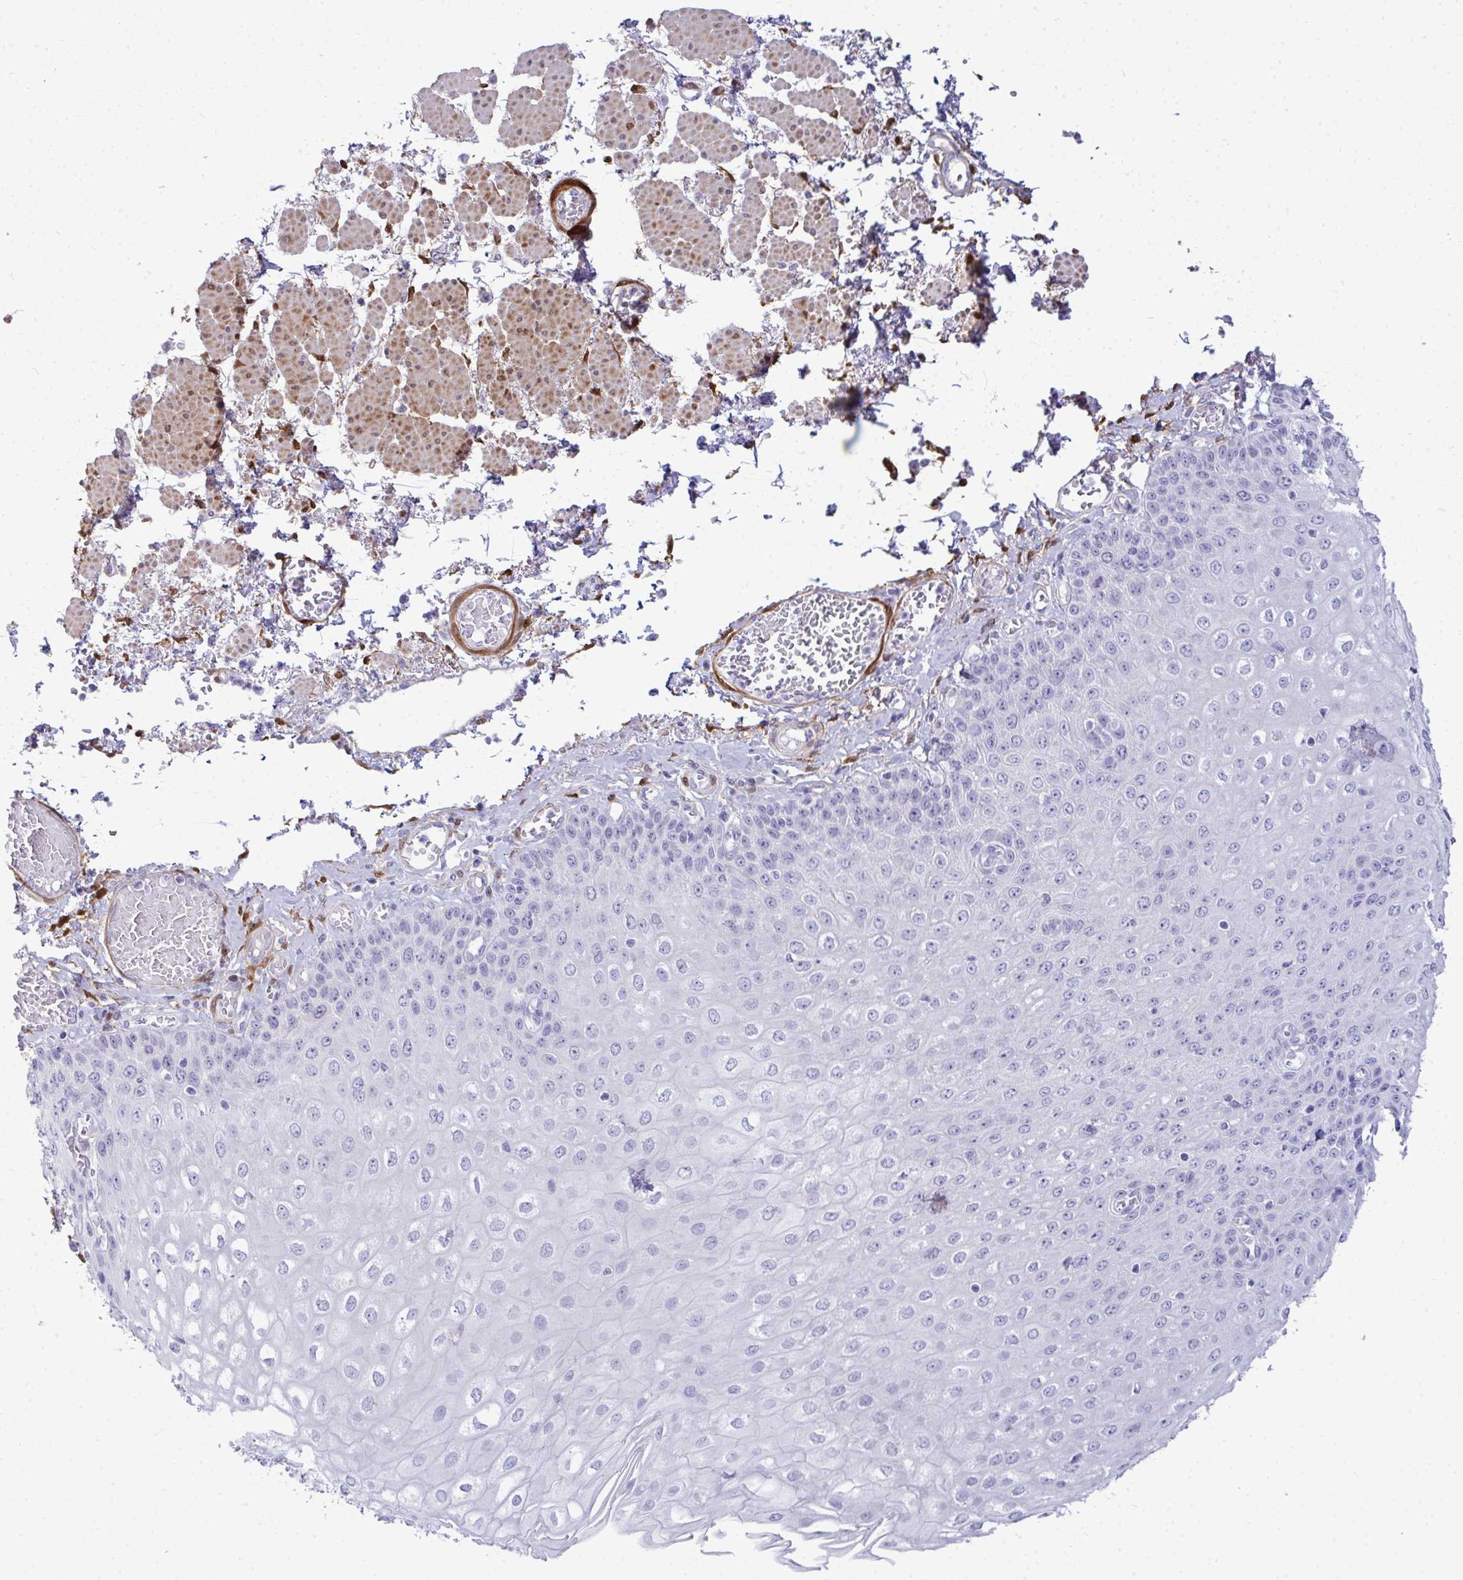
{"staining": {"intensity": "negative", "quantity": "none", "location": "none"}, "tissue": "esophagus", "cell_type": "Squamous epithelial cells", "image_type": "normal", "snomed": [{"axis": "morphology", "description": "Normal tissue, NOS"}, {"axis": "morphology", "description": "Adenocarcinoma, NOS"}, {"axis": "topography", "description": "Esophagus"}], "caption": "The IHC image has no significant expression in squamous epithelial cells of esophagus.", "gene": "HSPB6", "patient": {"sex": "male", "age": 81}}